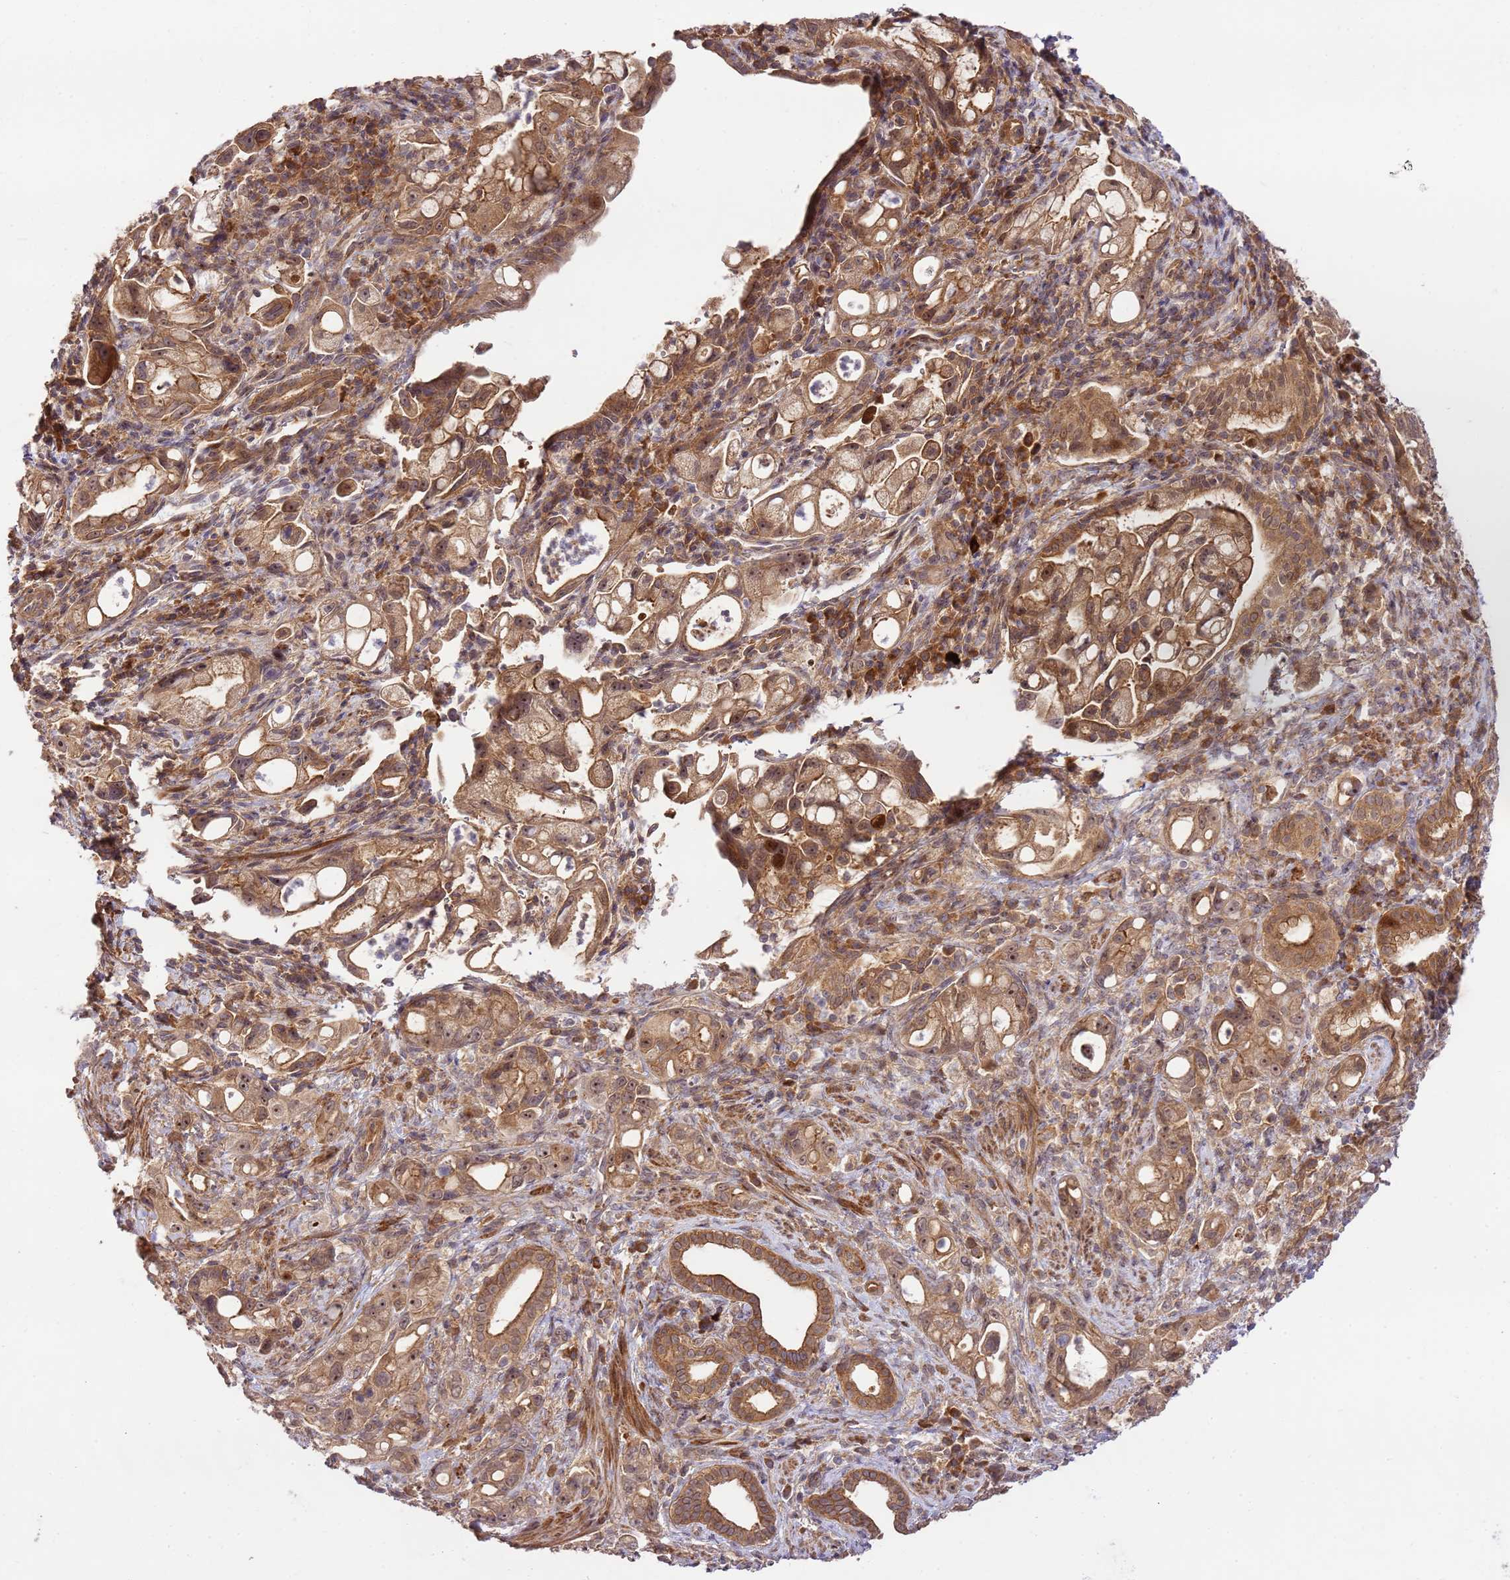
{"staining": {"intensity": "moderate", "quantity": ">75%", "location": "cytoplasmic/membranous,nuclear"}, "tissue": "pancreatic cancer", "cell_type": "Tumor cells", "image_type": "cancer", "snomed": [{"axis": "morphology", "description": "Adenocarcinoma, NOS"}, {"axis": "topography", "description": "Pancreas"}], "caption": "Approximately >75% of tumor cells in human pancreatic adenocarcinoma exhibit moderate cytoplasmic/membranous and nuclear protein expression as visualized by brown immunohistochemical staining.", "gene": "GAREM1", "patient": {"sex": "male", "age": 68}}